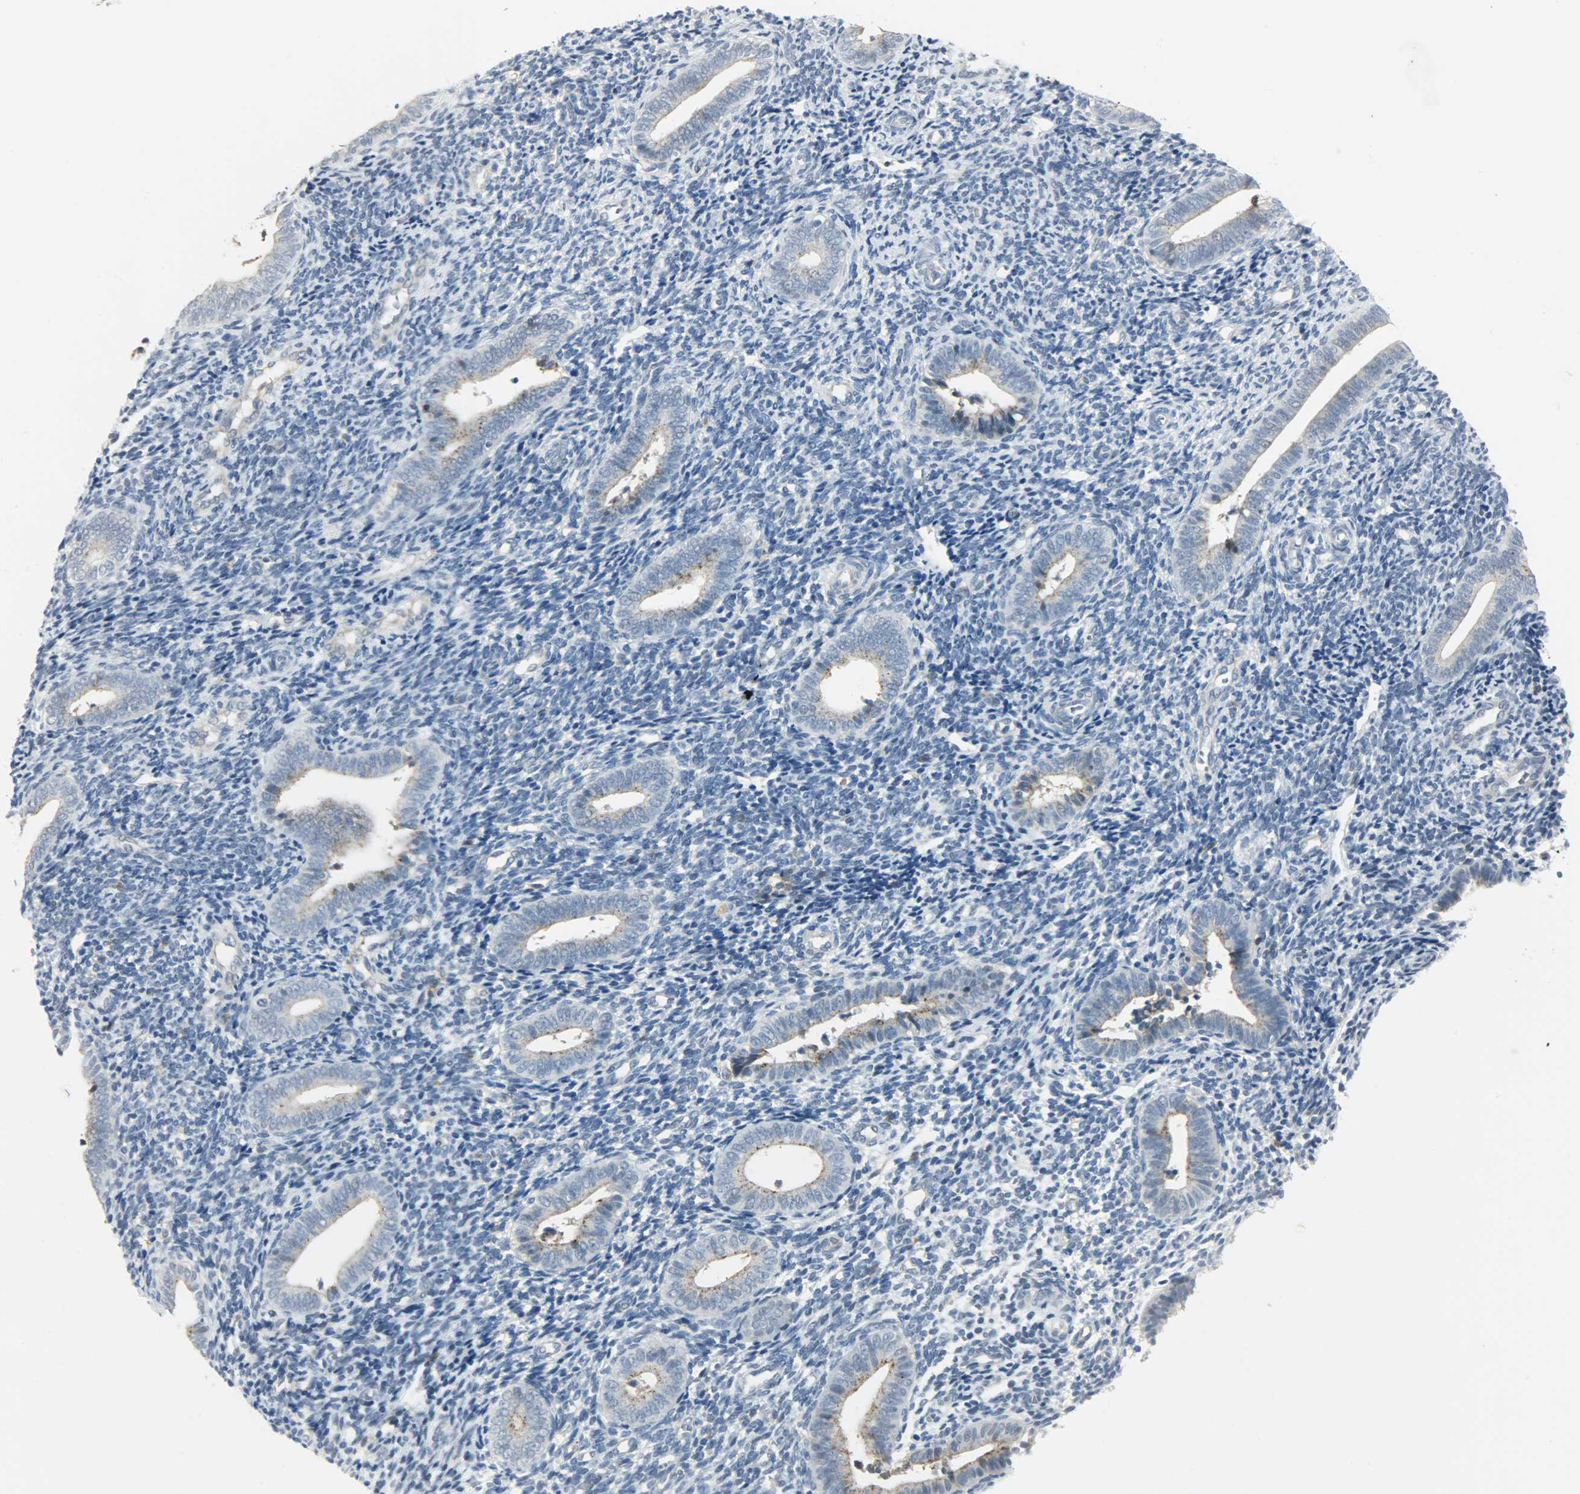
{"staining": {"intensity": "negative", "quantity": "none", "location": "none"}, "tissue": "endometrium", "cell_type": "Cells in endometrial stroma", "image_type": "normal", "snomed": [{"axis": "morphology", "description": "Normal tissue, NOS"}, {"axis": "topography", "description": "Uterus"}, {"axis": "topography", "description": "Endometrium"}], "caption": "This is a photomicrograph of immunohistochemistry (IHC) staining of normal endometrium, which shows no staining in cells in endometrial stroma.", "gene": "CD4", "patient": {"sex": "female", "age": 33}}